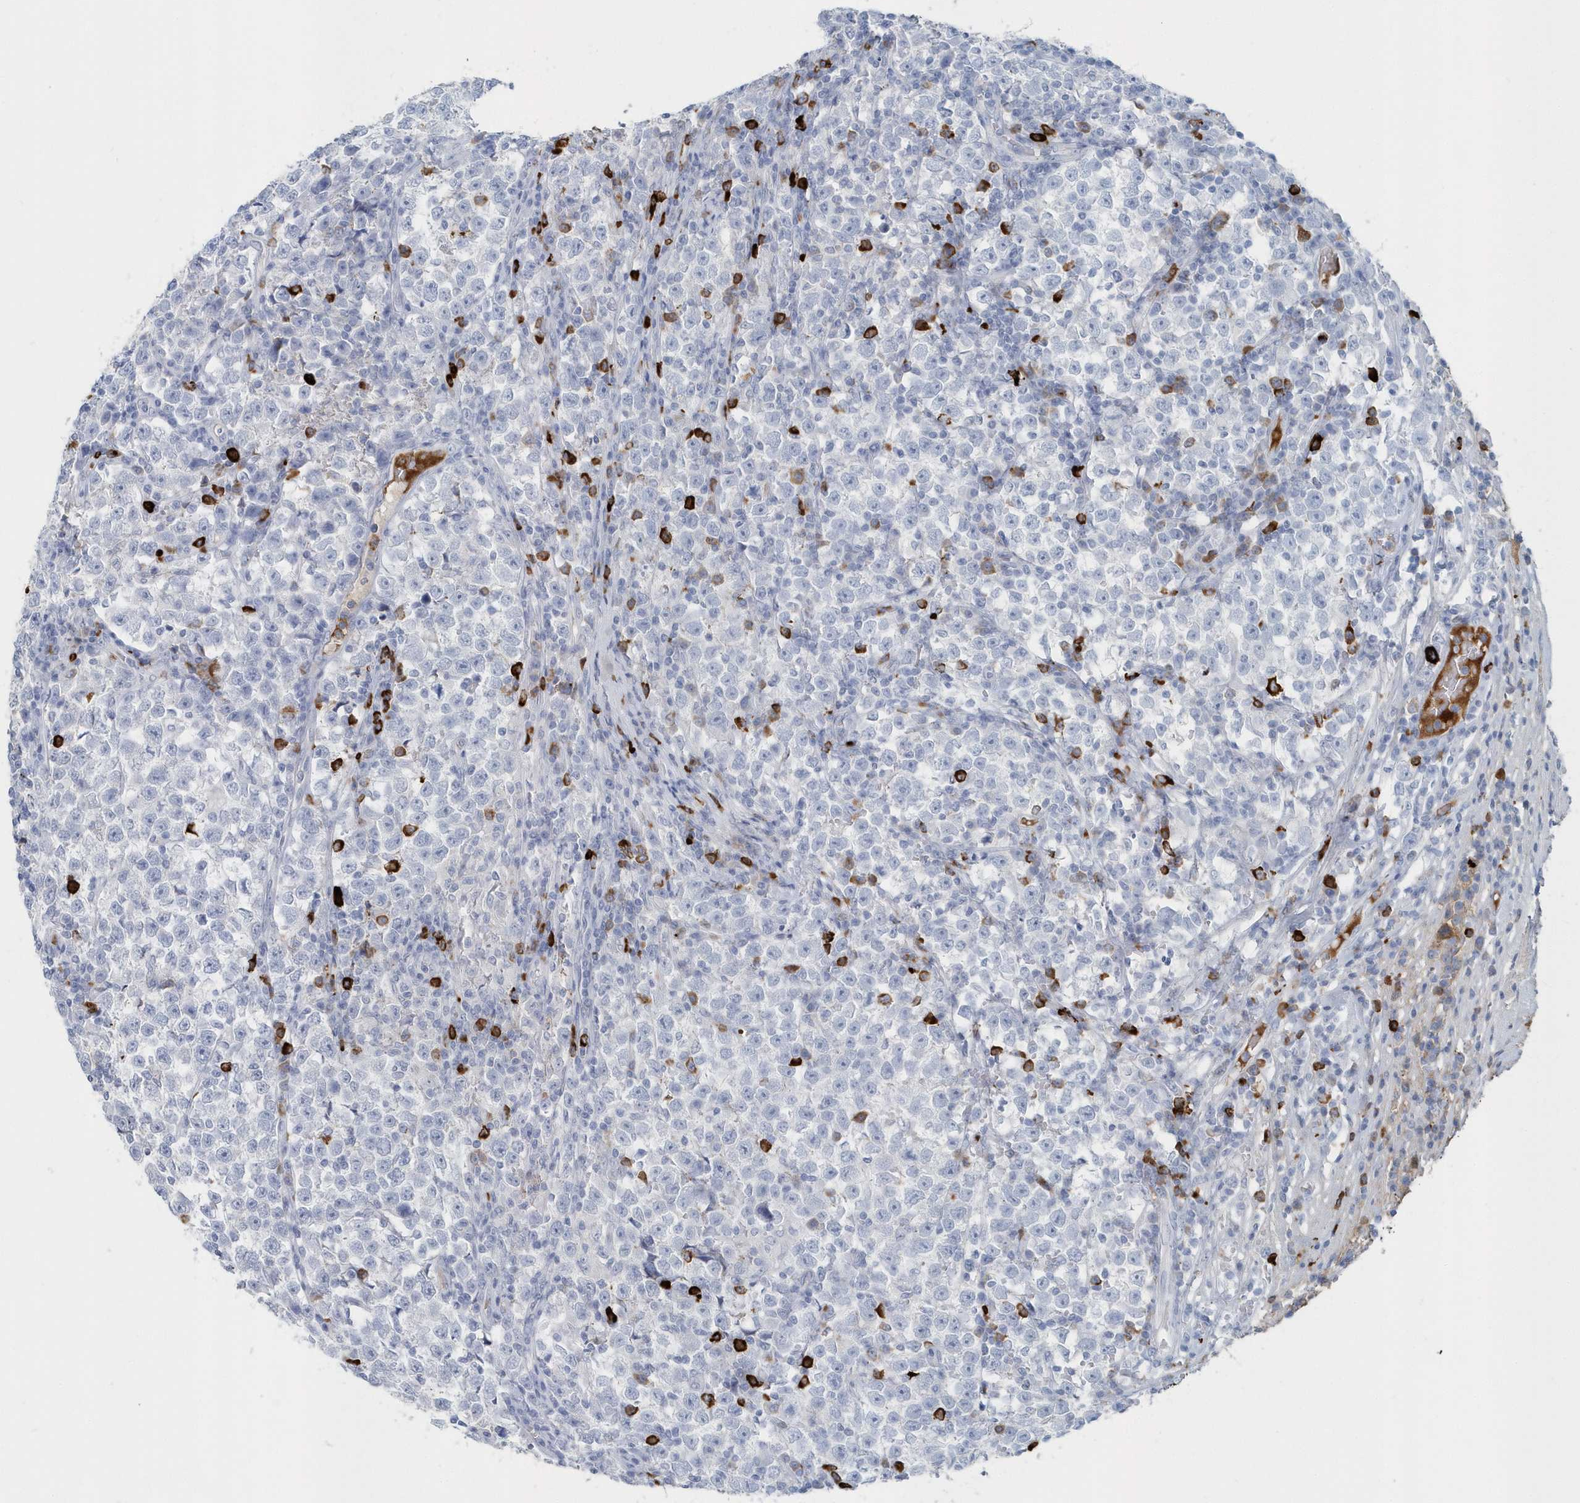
{"staining": {"intensity": "negative", "quantity": "none", "location": "none"}, "tissue": "testis cancer", "cell_type": "Tumor cells", "image_type": "cancer", "snomed": [{"axis": "morphology", "description": "Normal tissue, NOS"}, {"axis": "morphology", "description": "Seminoma, NOS"}, {"axis": "topography", "description": "Testis"}], "caption": "The IHC photomicrograph has no significant expression in tumor cells of testis seminoma tissue.", "gene": "JCHAIN", "patient": {"sex": "male", "age": 43}}